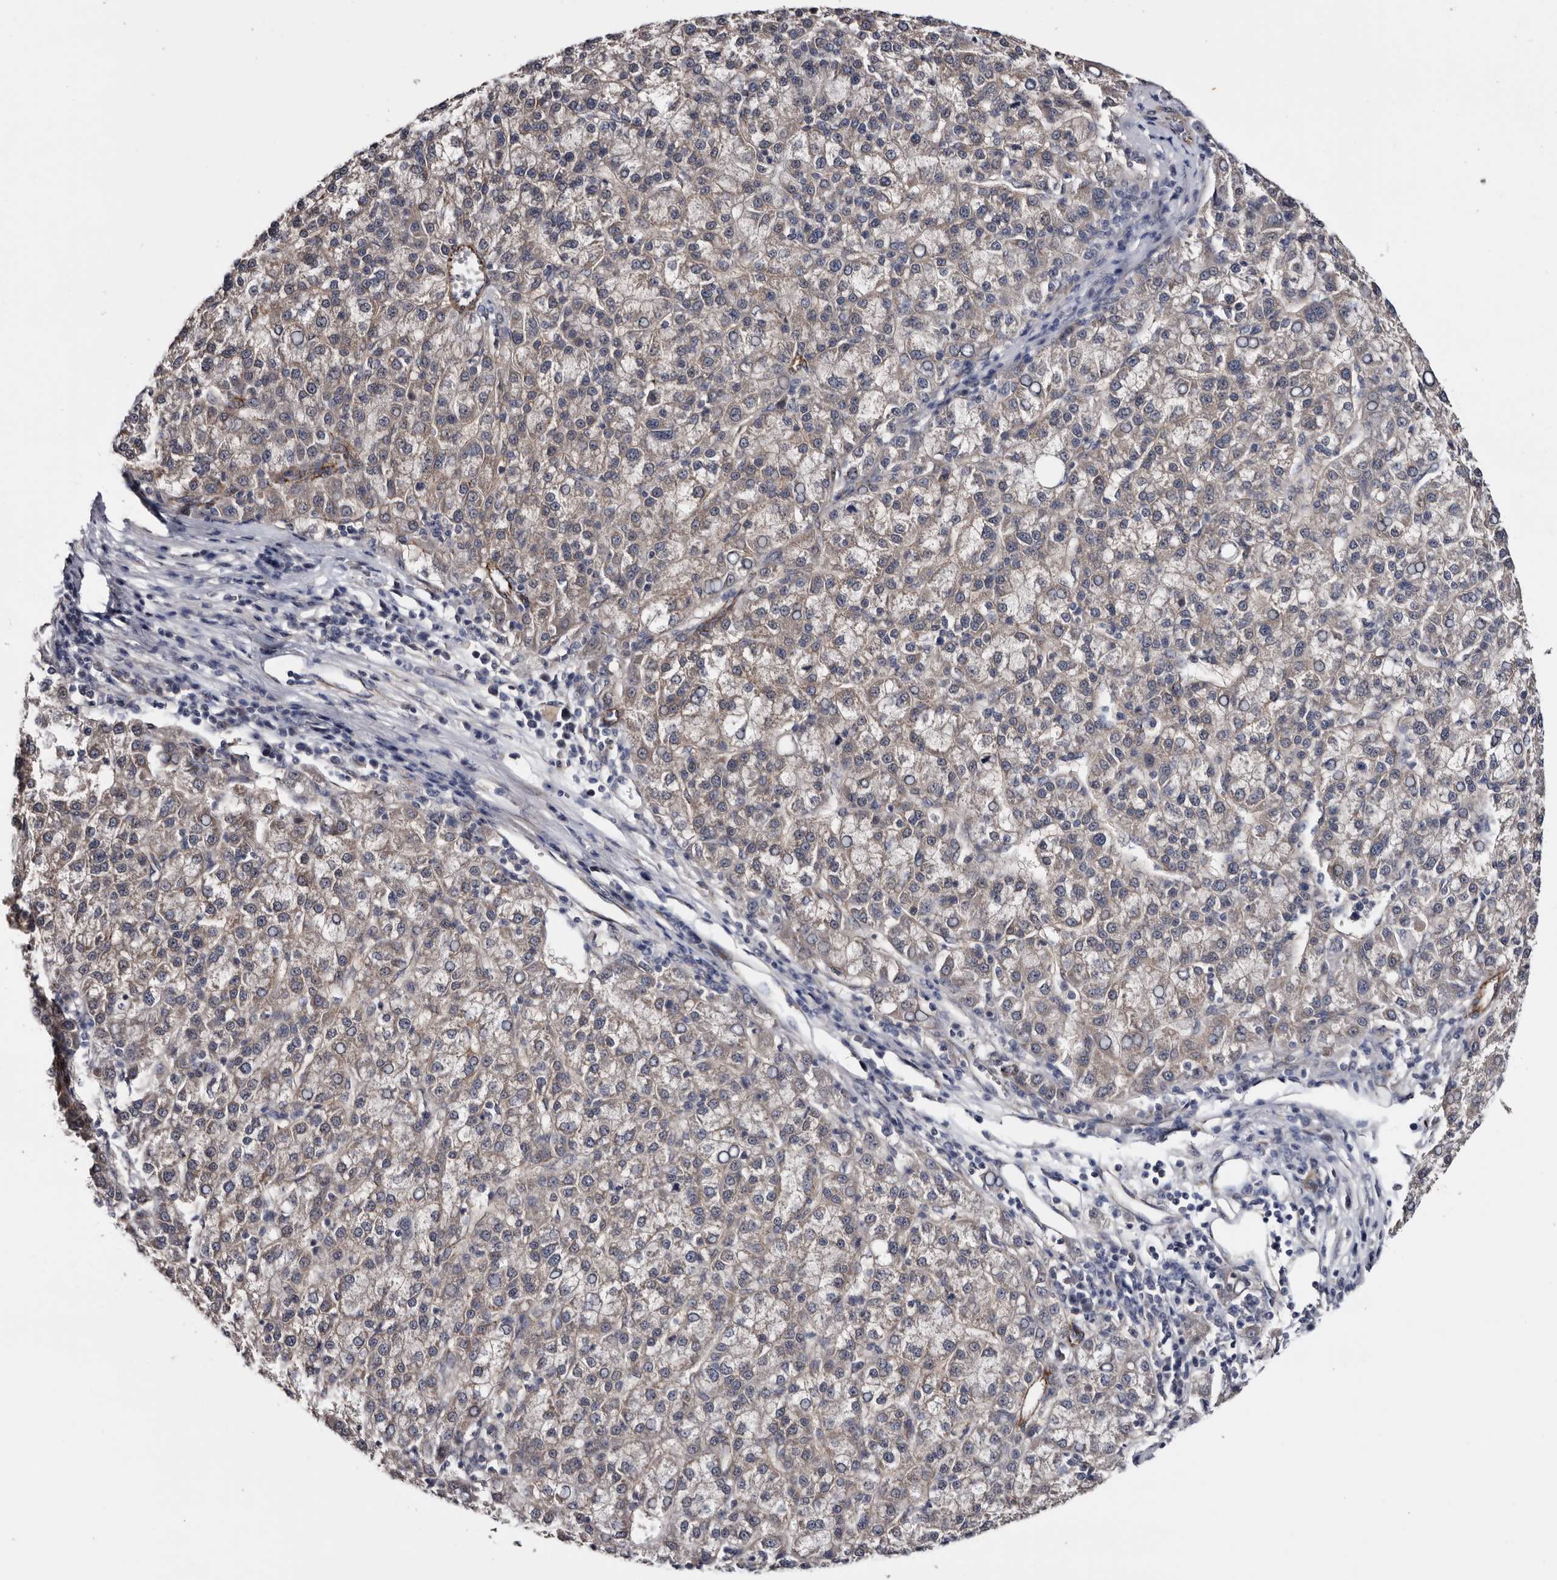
{"staining": {"intensity": "weak", "quantity": "<25%", "location": "cytoplasmic/membranous"}, "tissue": "liver cancer", "cell_type": "Tumor cells", "image_type": "cancer", "snomed": [{"axis": "morphology", "description": "Carcinoma, Hepatocellular, NOS"}, {"axis": "topography", "description": "Liver"}], "caption": "The IHC image has no significant expression in tumor cells of liver cancer (hepatocellular carcinoma) tissue.", "gene": "ARMCX2", "patient": {"sex": "female", "age": 58}}